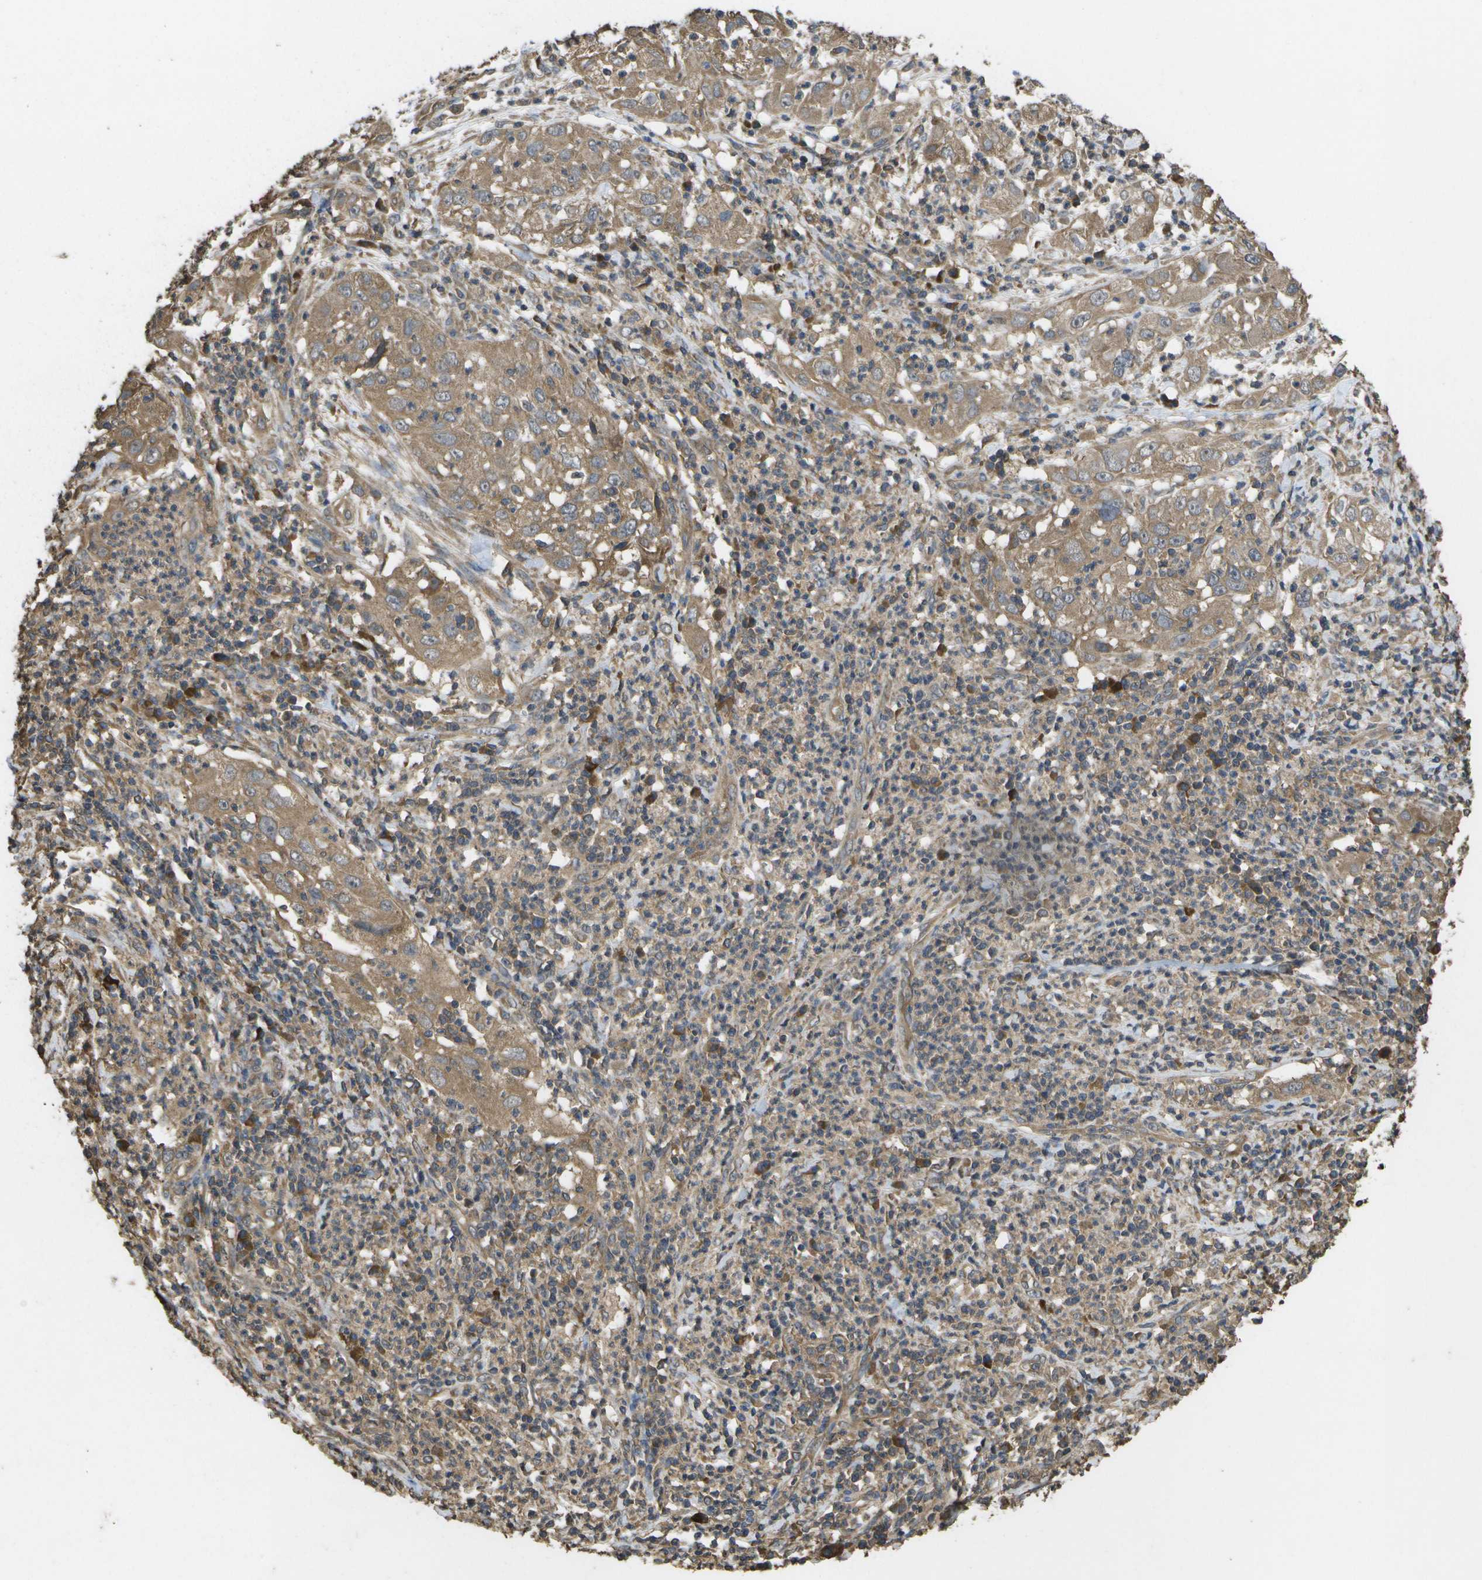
{"staining": {"intensity": "moderate", "quantity": ">75%", "location": "cytoplasmic/membranous"}, "tissue": "cervical cancer", "cell_type": "Tumor cells", "image_type": "cancer", "snomed": [{"axis": "morphology", "description": "Squamous cell carcinoma, NOS"}, {"axis": "topography", "description": "Cervix"}], "caption": "Immunohistochemical staining of human squamous cell carcinoma (cervical) exhibits medium levels of moderate cytoplasmic/membranous protein staining in about >75% of tumor cells. (Brightfield microscopy of DAB IHC at high magnification).", "gene": "SACS", "patient": {"sex": "female", "age": 32}}